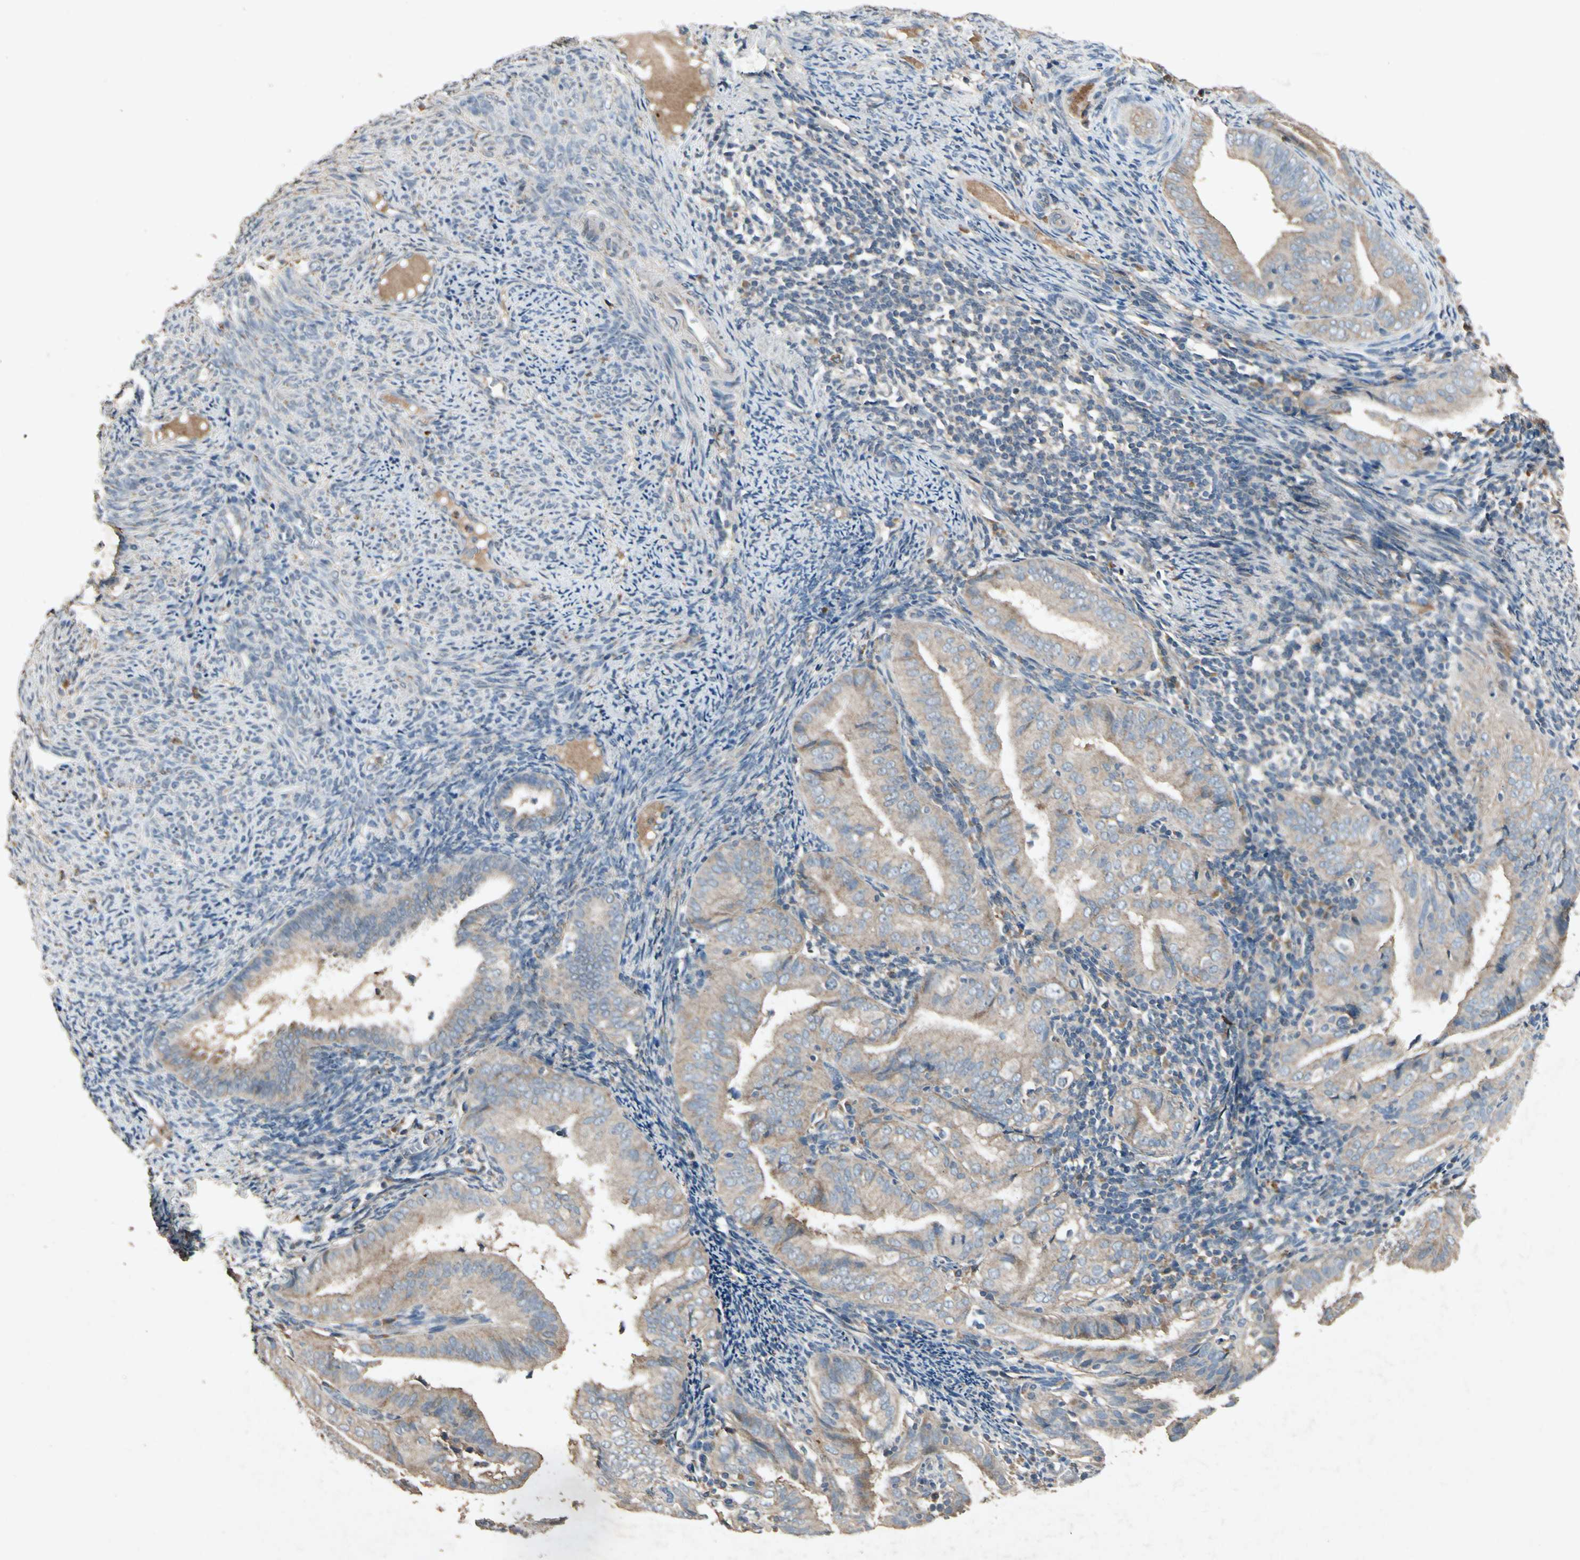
{"staining": {"intensity": "weak", "quantity": ">75%", "location": "cytoplasmic/membranous"}, "tissue": "endometrial cancer", "cell_type": "Tumor cells", "image_type": "cancer", "snomed": [{"axis": "morphology", "description": "Adenocarcinoma, NOS"}, {"axis": "topography", "description": "Endometrium"}], "caption": "Adenocarcinoma (endometrial) stained with immunohistochemistry reveals weak cytoplasmic/membranous staining in about >75% of tumor cells. (DAB (3,3'-diaminobenzidine) = brown stain, brightfield microscopy at high magnification).", "gene": "GPLD1", "patient": {"sex": "female", "age": 58}}